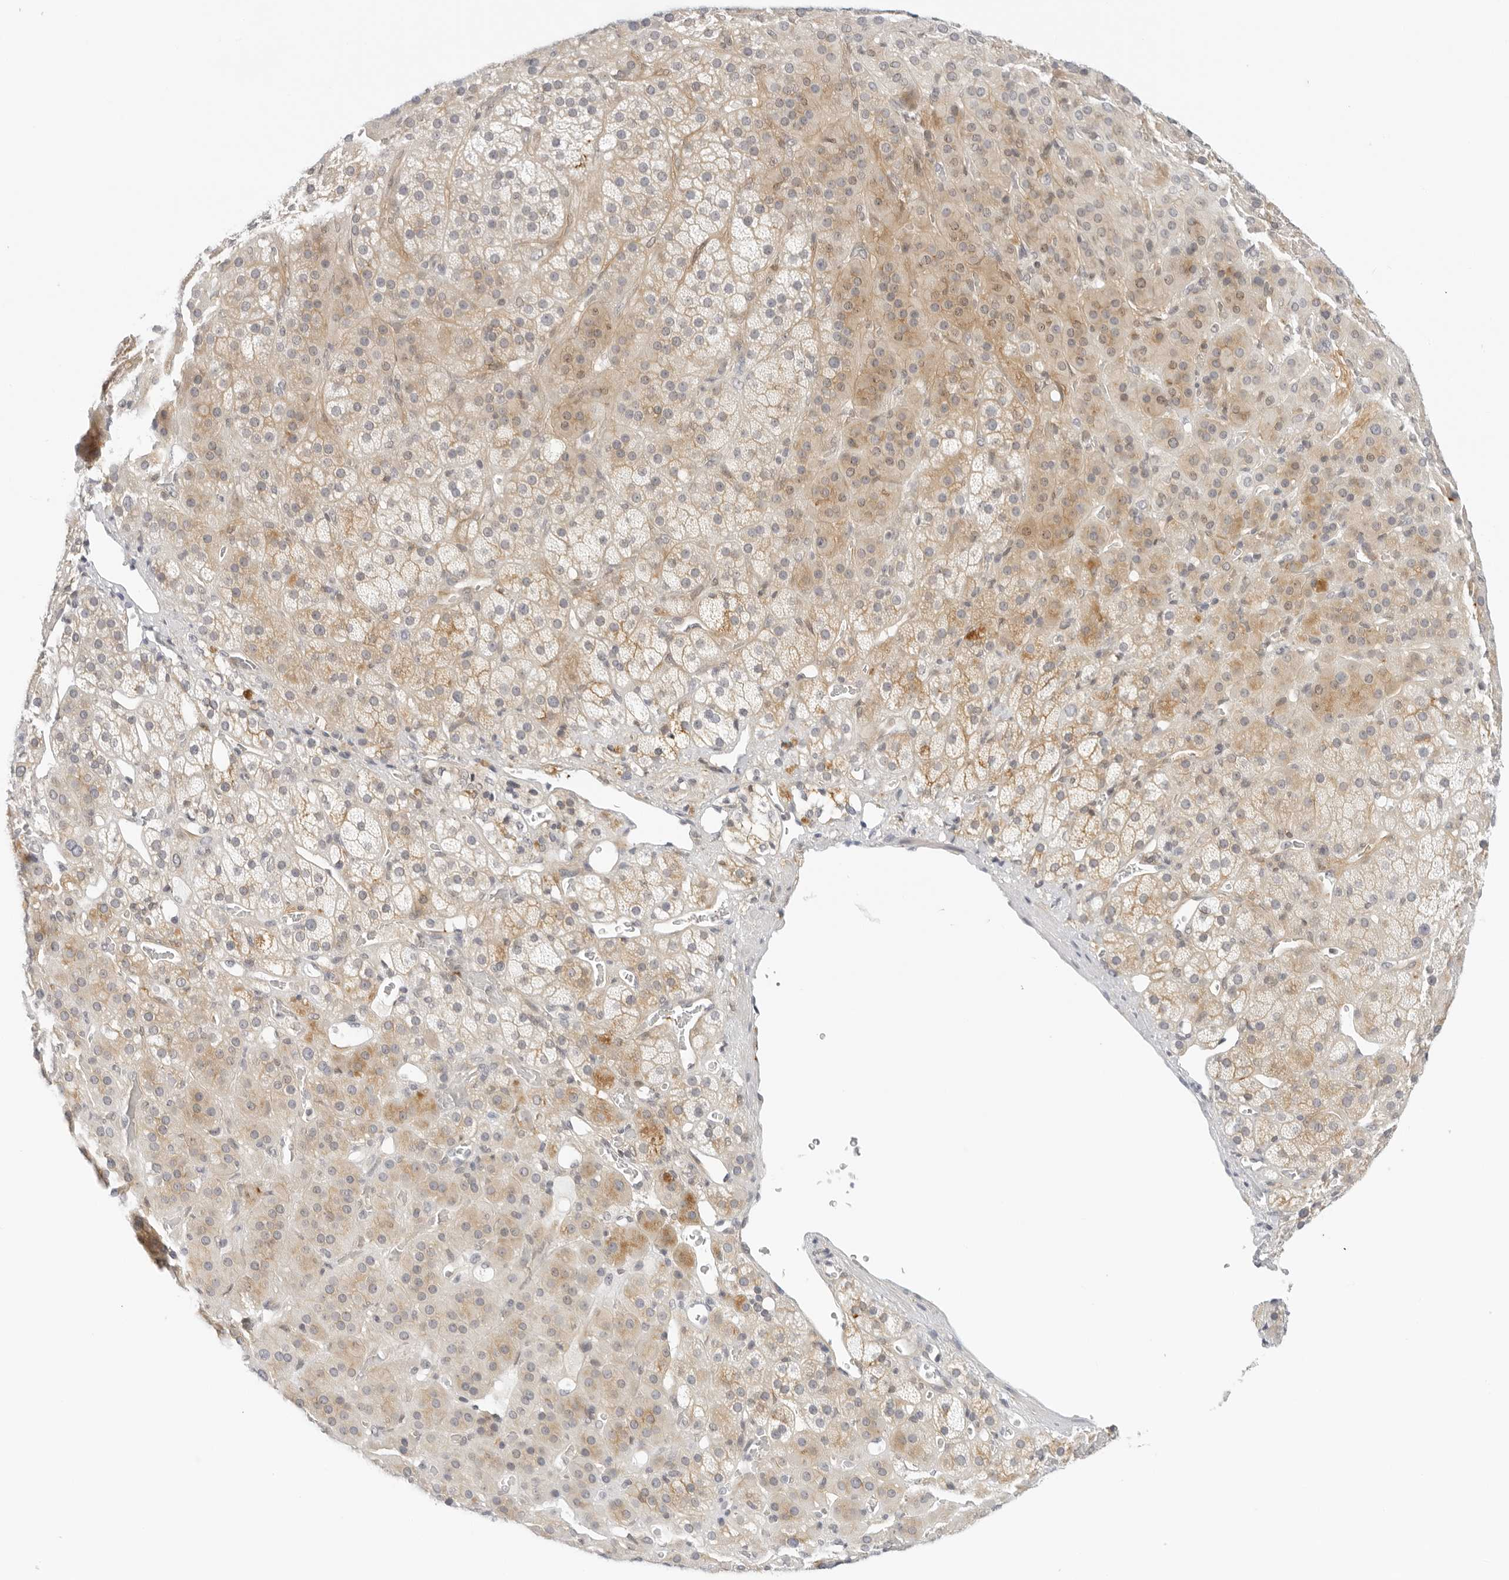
{"staining": {"intensity": "moderate", "quantity": "25%-75%", "location": "cytoplasmic/membranous"}, "tissue": "adrenal gland", "cell_type": "Glandular cells", "image_type": "normal", "snomed": [{"axis": "morphology", "description": "Normal tissue, NOS"}, {"axis": "topography", "description": "Adrenal gland"}], "caption": "Protein analysis of normal adrenal gland displays moderate cytoplasmic/membranous staining in approximately 25%-75% of glandular cells. (DAB (3,3'-diaminobenzidine) = brown stain, brightfield microscopy at high magnification).", "gene": "OSCP1", "patient": {"sex": "male", "age": 57}}